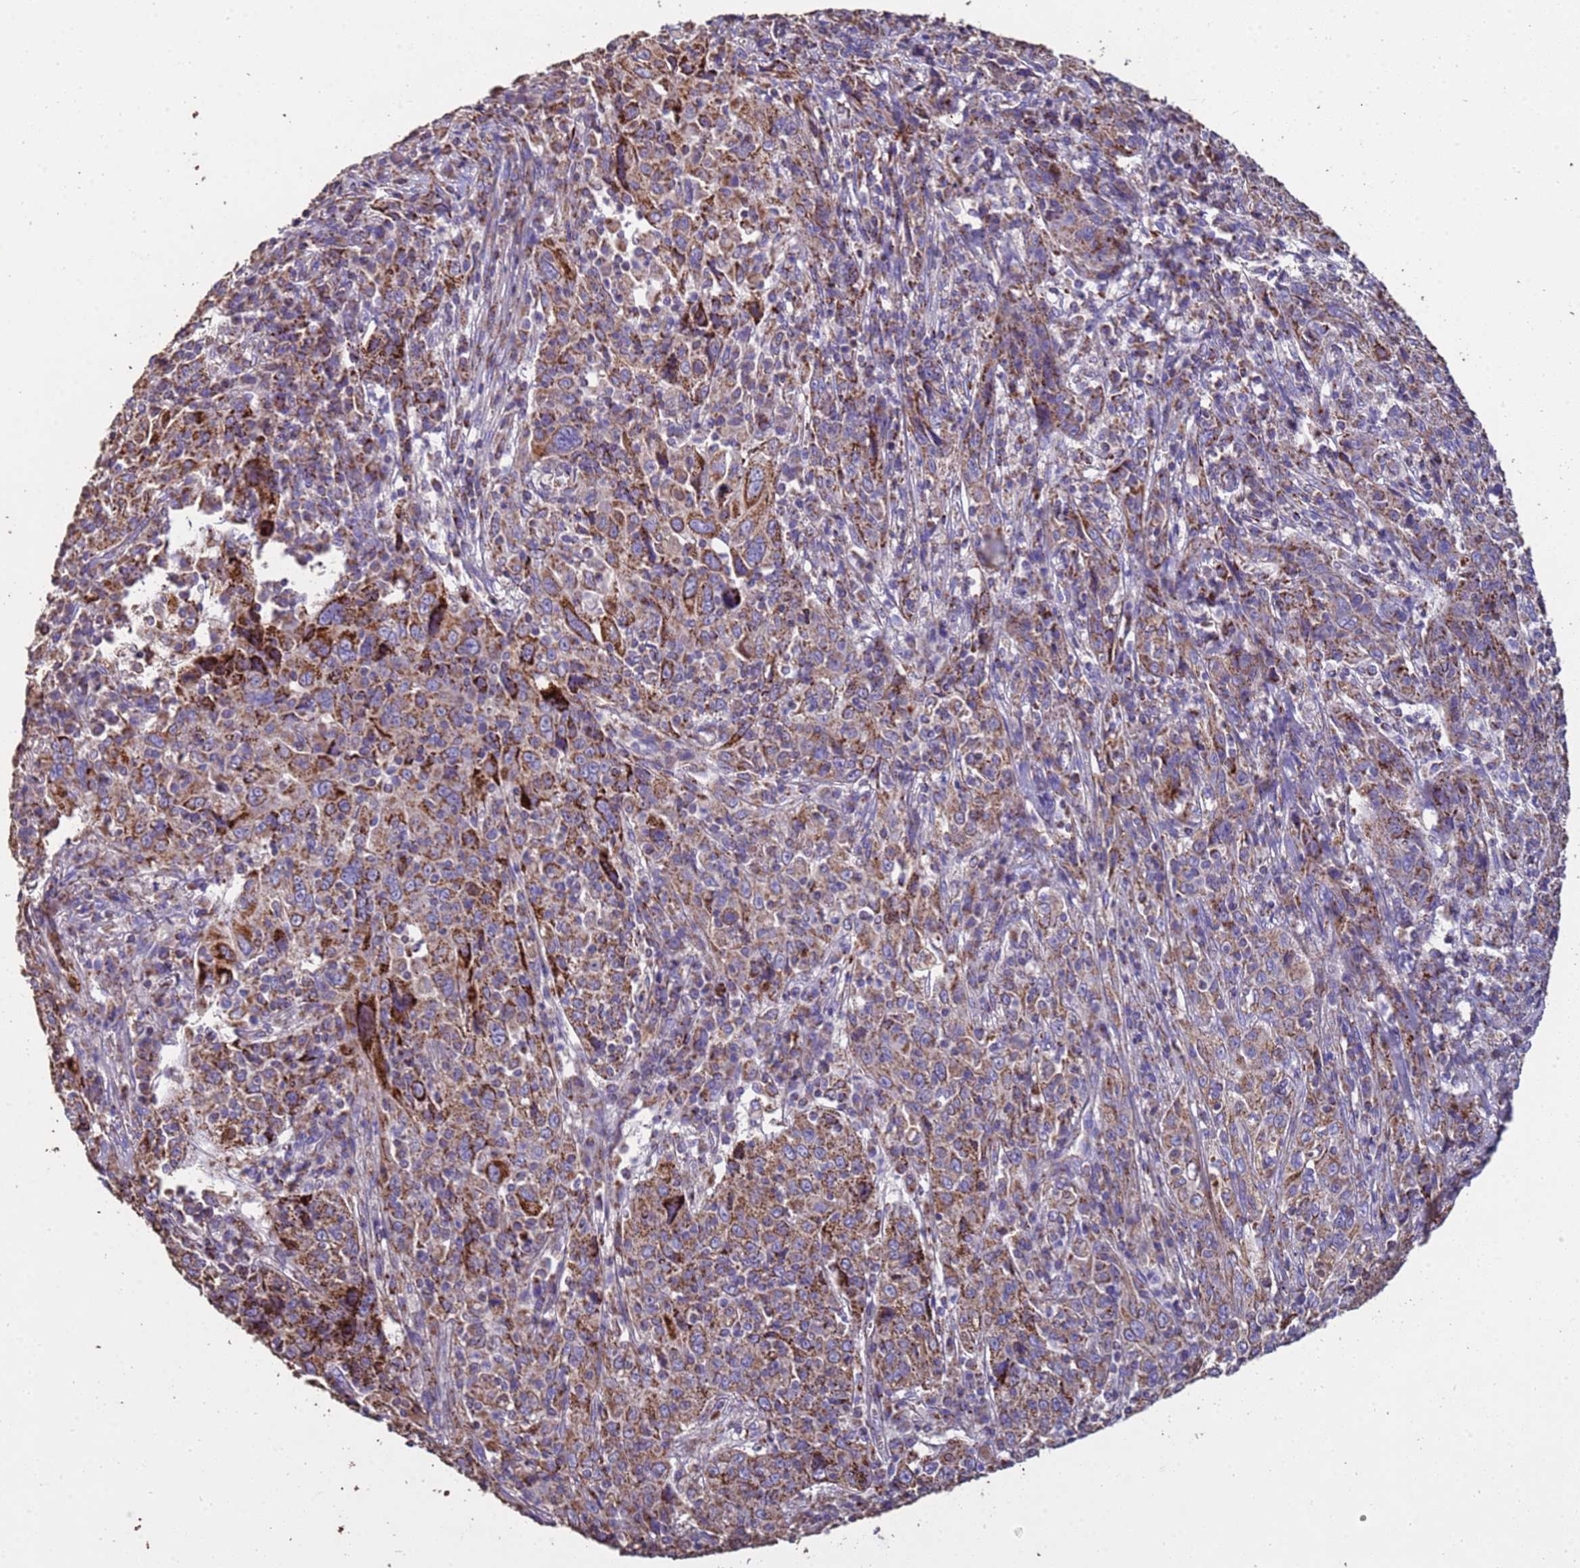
{"staining": {"intensity": "strong", "quantity": "25%-75%", "location": "cytoplasmic/membranous"}, "tissue": "cervical cancer", "cell_type": "Tumor cells", "image_type": "cancer", "snomed": [{"axis": "morphology", "description": "Squamous cell carcinoma, NOS"}, {"axis": "topography", "description": "Cervix"}], "caption": "This photomicrograph demonstrates cervical squamous cell carcinoma stained with immunohistochemistry (IHC) to label a protein in brown. The cytoplasmic/membranous of tumor cells show strong positivity for the protein. Nuclei are counter-stained blue.", "gene": "ZNFX1", "patient": {"sex": "female", "age": 46}}